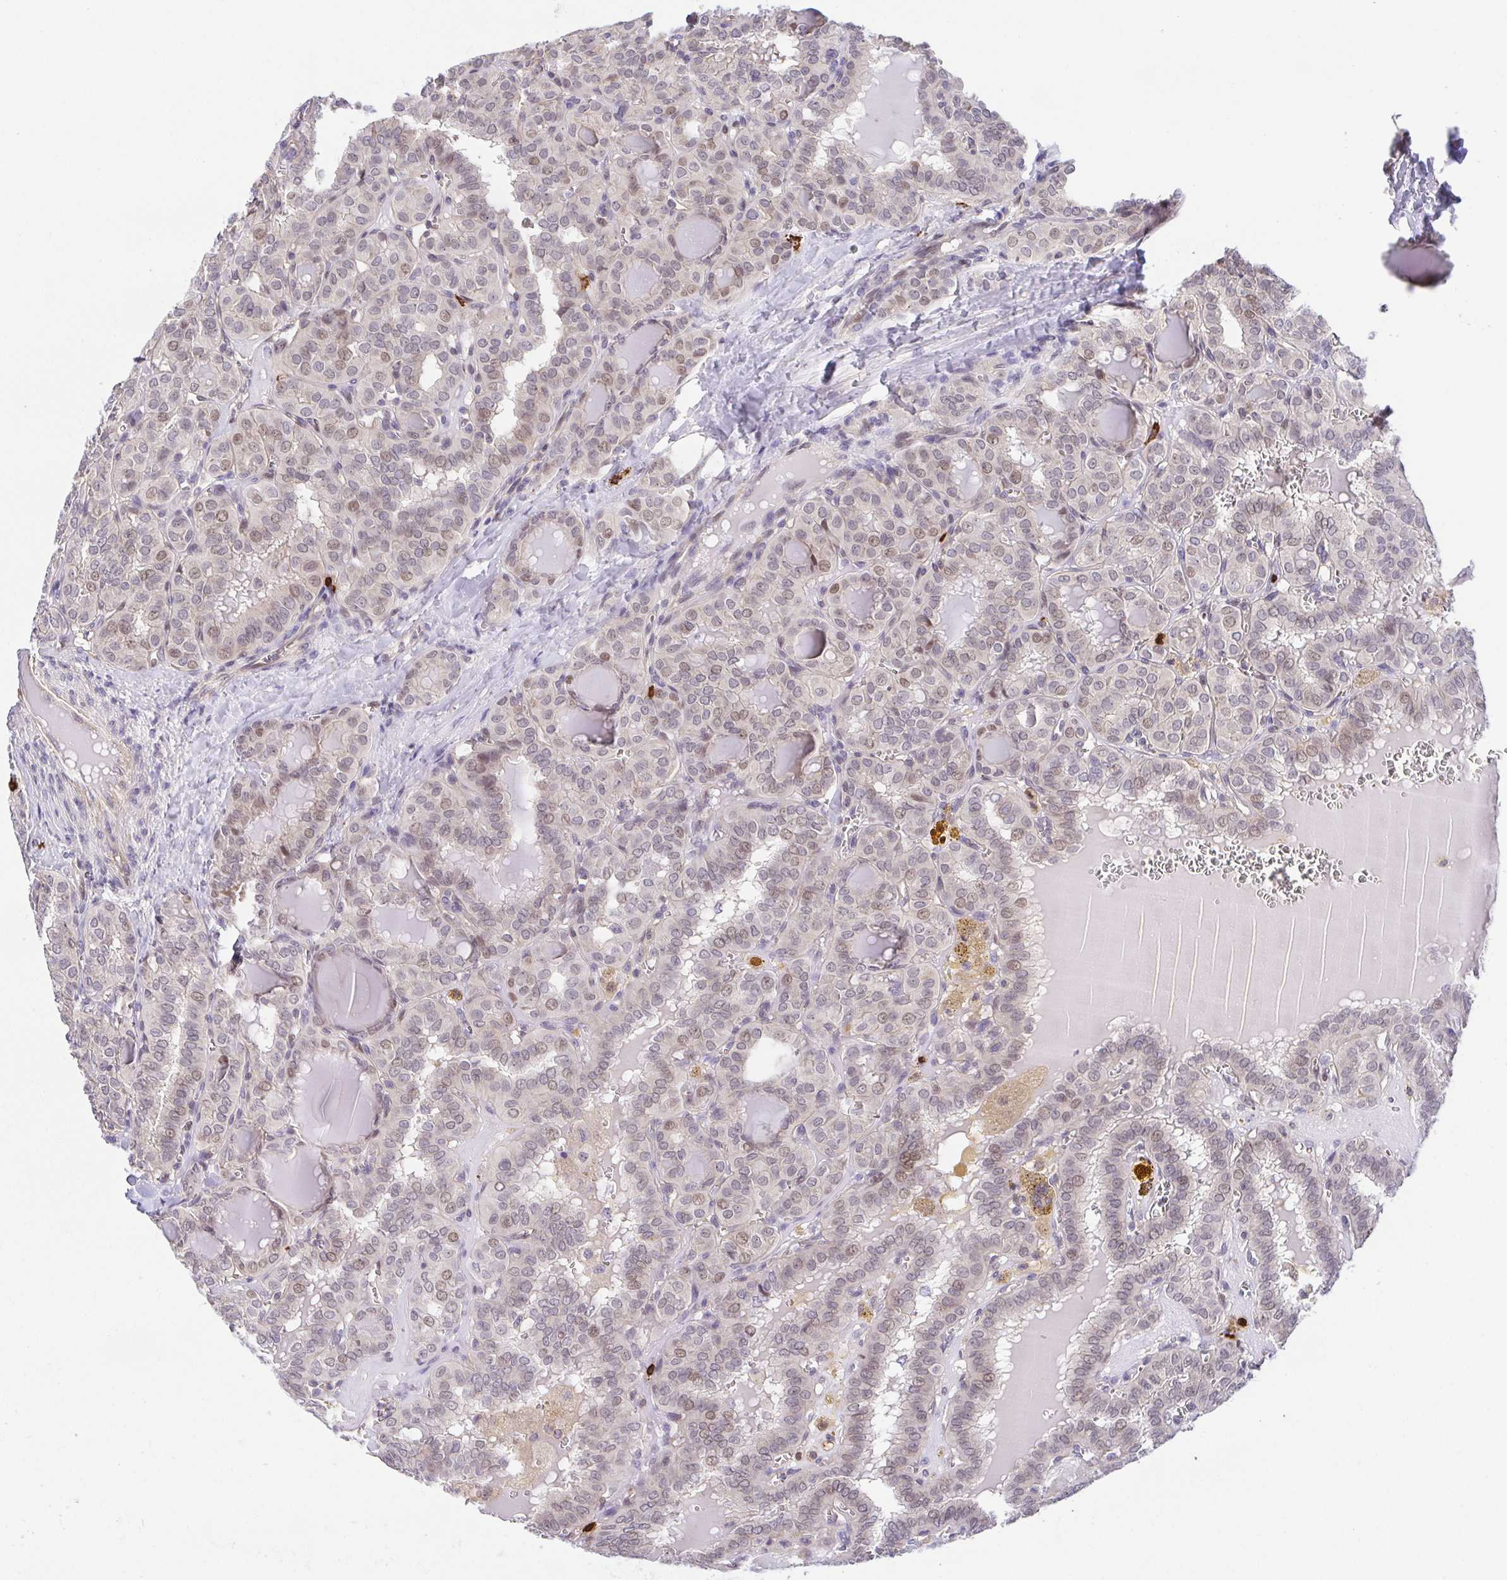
{"staining": {"intensity": "weak", "quantity": "<25%", "location": "nuclear"}, "tissue": "thyroid cancer", "cell_type": "Tumor cells", "image_type": "cancer", "snomed": [{"axis": "morphology", "description": "Papillary adenocarcinoma, NOS"}, {"axis": "topography", "description": "Thyroid gland"}], "caption": "The micrograph demonstrates no significant staining in tumor cells of papillary adenocarcinoma (thyroid).", "gene": "PREPL", "patient": {"sex": "female", "age": 41}}